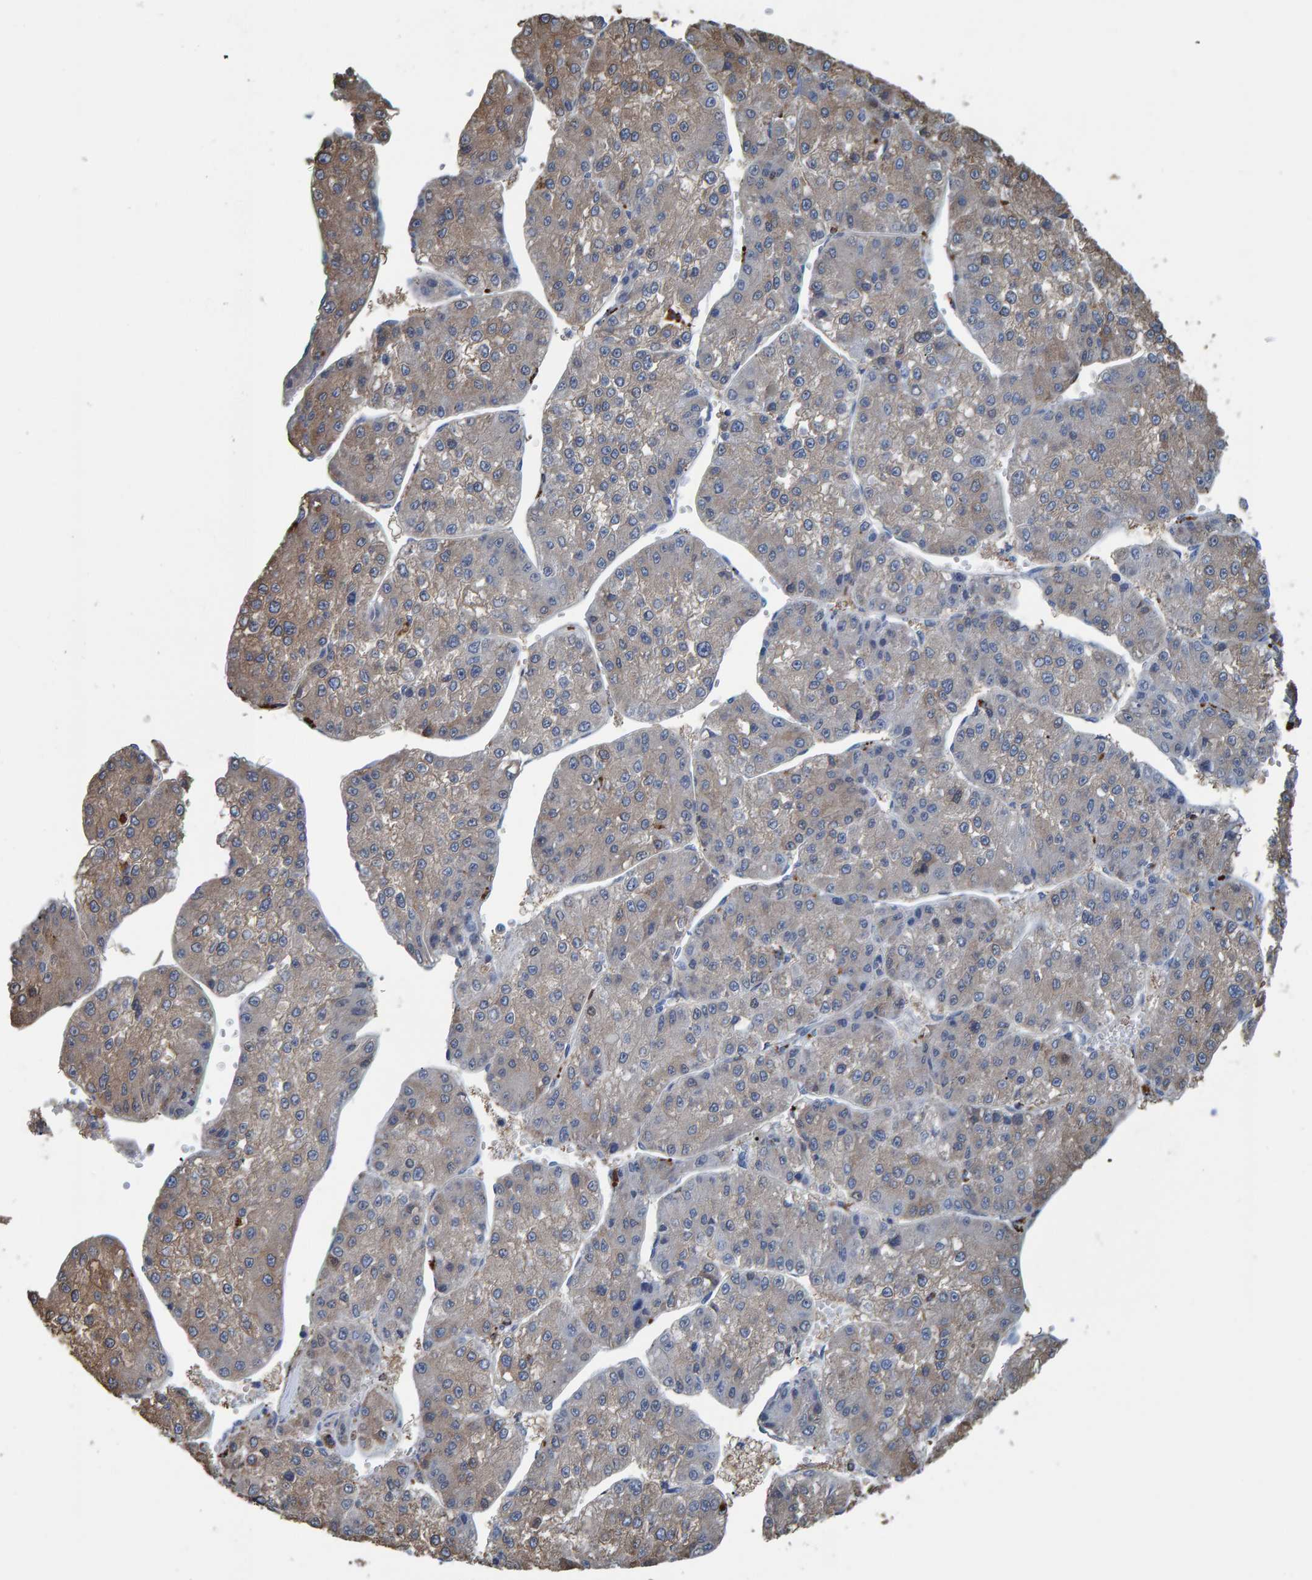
{"staining": {"intensity": "weak", "quantity": "<25%", "location": "cytoplasmic/membranous"}, "tissue": "liver cancer", "cell_type": "Tumor cells", "image_type": "cancer", "snomed": [{"axis": "morphology", "description": "Carcinoma, Hepatocellular, NOS"}, {"axis": "topography", "description": "Liver"}], "caption": "High magnification brightfield microscopy of liver cancer (hepatocellular carcinoma) stained with DAB (3,3'-diaminobenzidine) (brown) and counterstained with hematoxylin (blue): tumor cells show no significant expression.", "gene": "IDO1", "patient": {"sex": "female", "age": 73}}